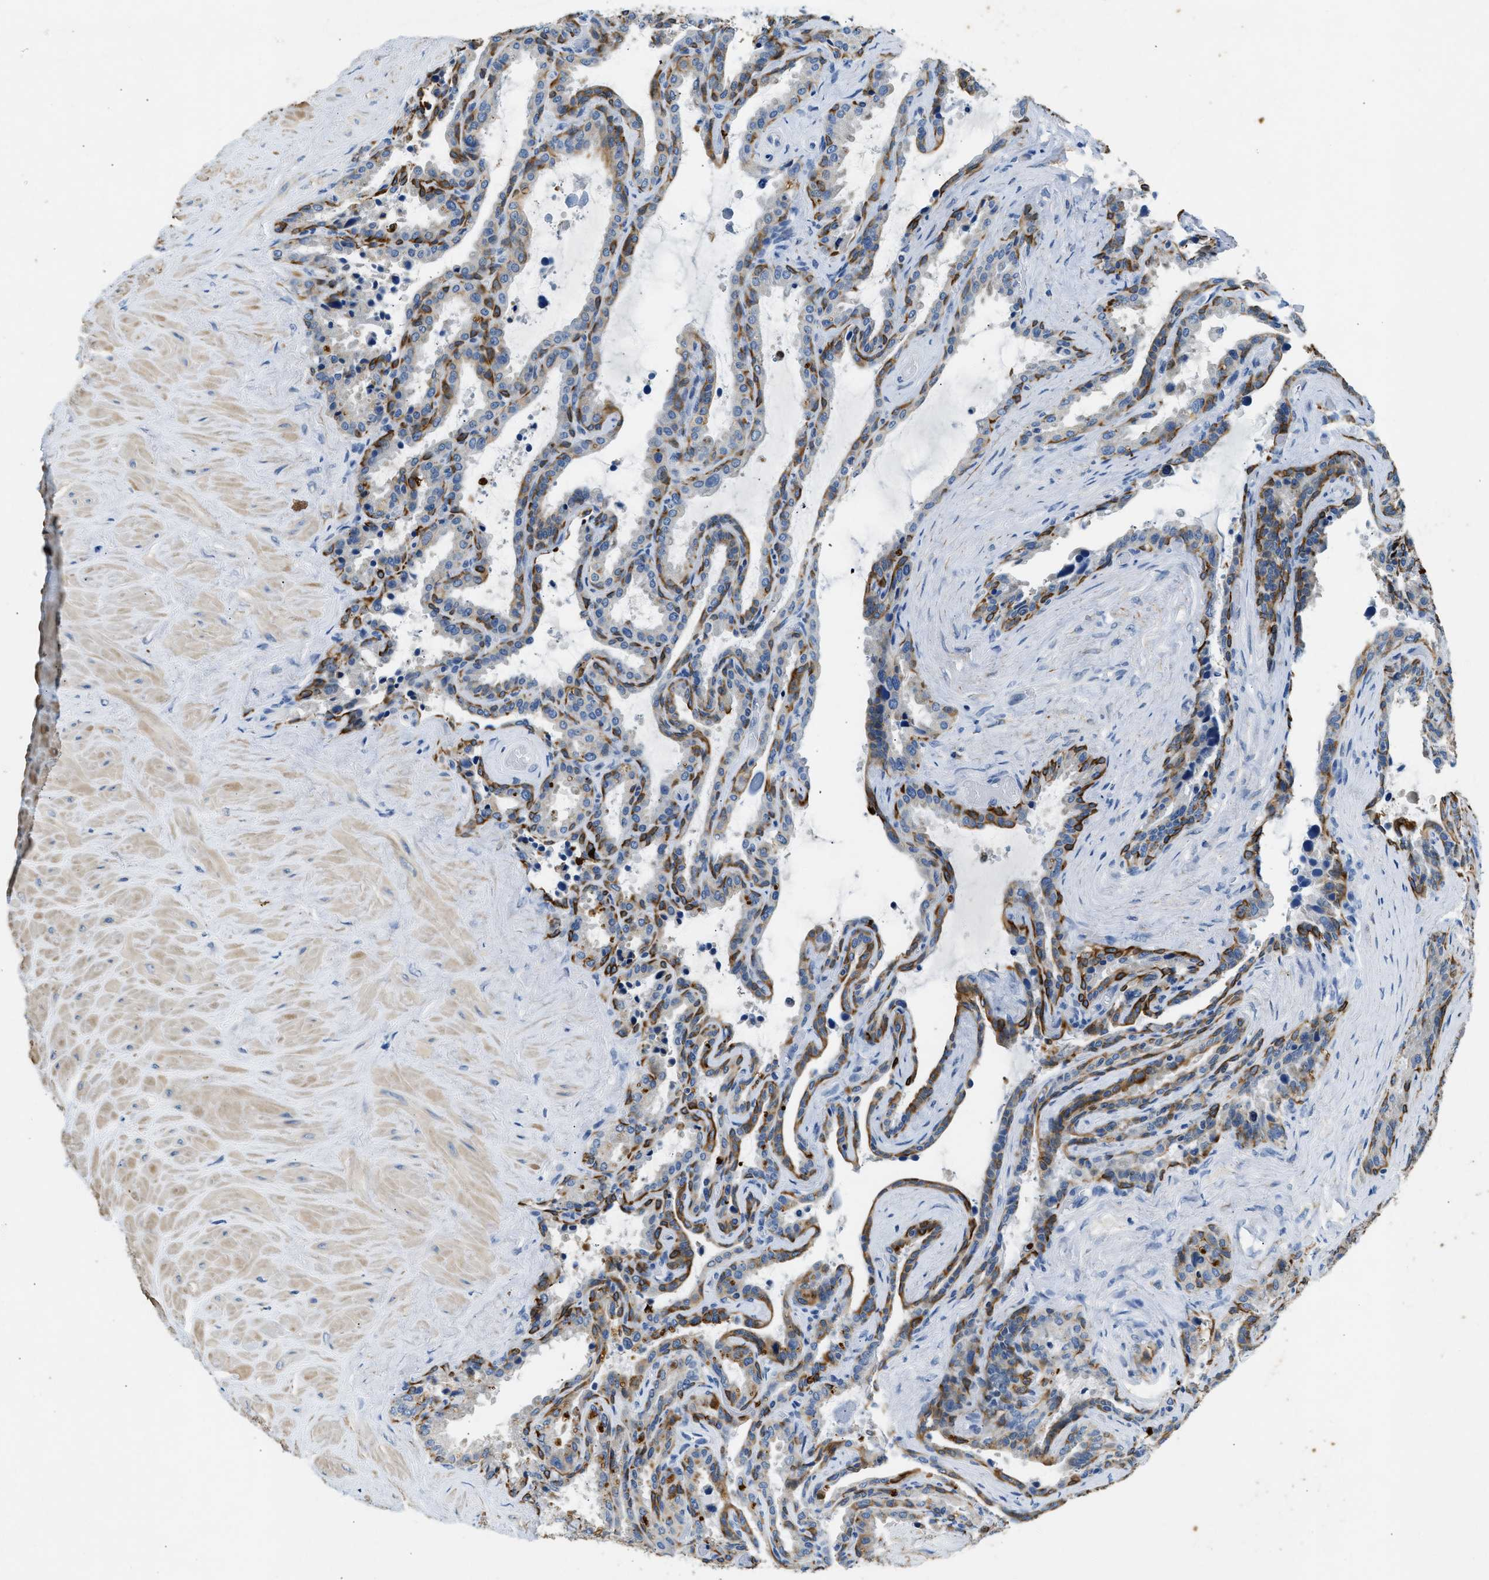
{"staining": {"intensity": "strong", "quantity": "25%-75%", "location": "cytoplasmic/membranous"}, "tissue": "seminal vesicle", "cell_type": "Glandular cells", "image_type": "normal", "snomed": [{"axis": "morphology", "description": "Normal tissue, NOS"}, {"axis": "topography", "description": "Seminal veicle"}], "caption": "Glandular cells exhibit high levels of strong cytoplasmic/membranous positivity in approximately 25%-75% of cells in normal human seminal vesicle. The staining is performed using DAB brown chromogen to label protein expression. The nuclei are counter-stained blue using hematoxylin.", "gene": "CFAP20", "patient": {"sex": "male", "age": 46}}